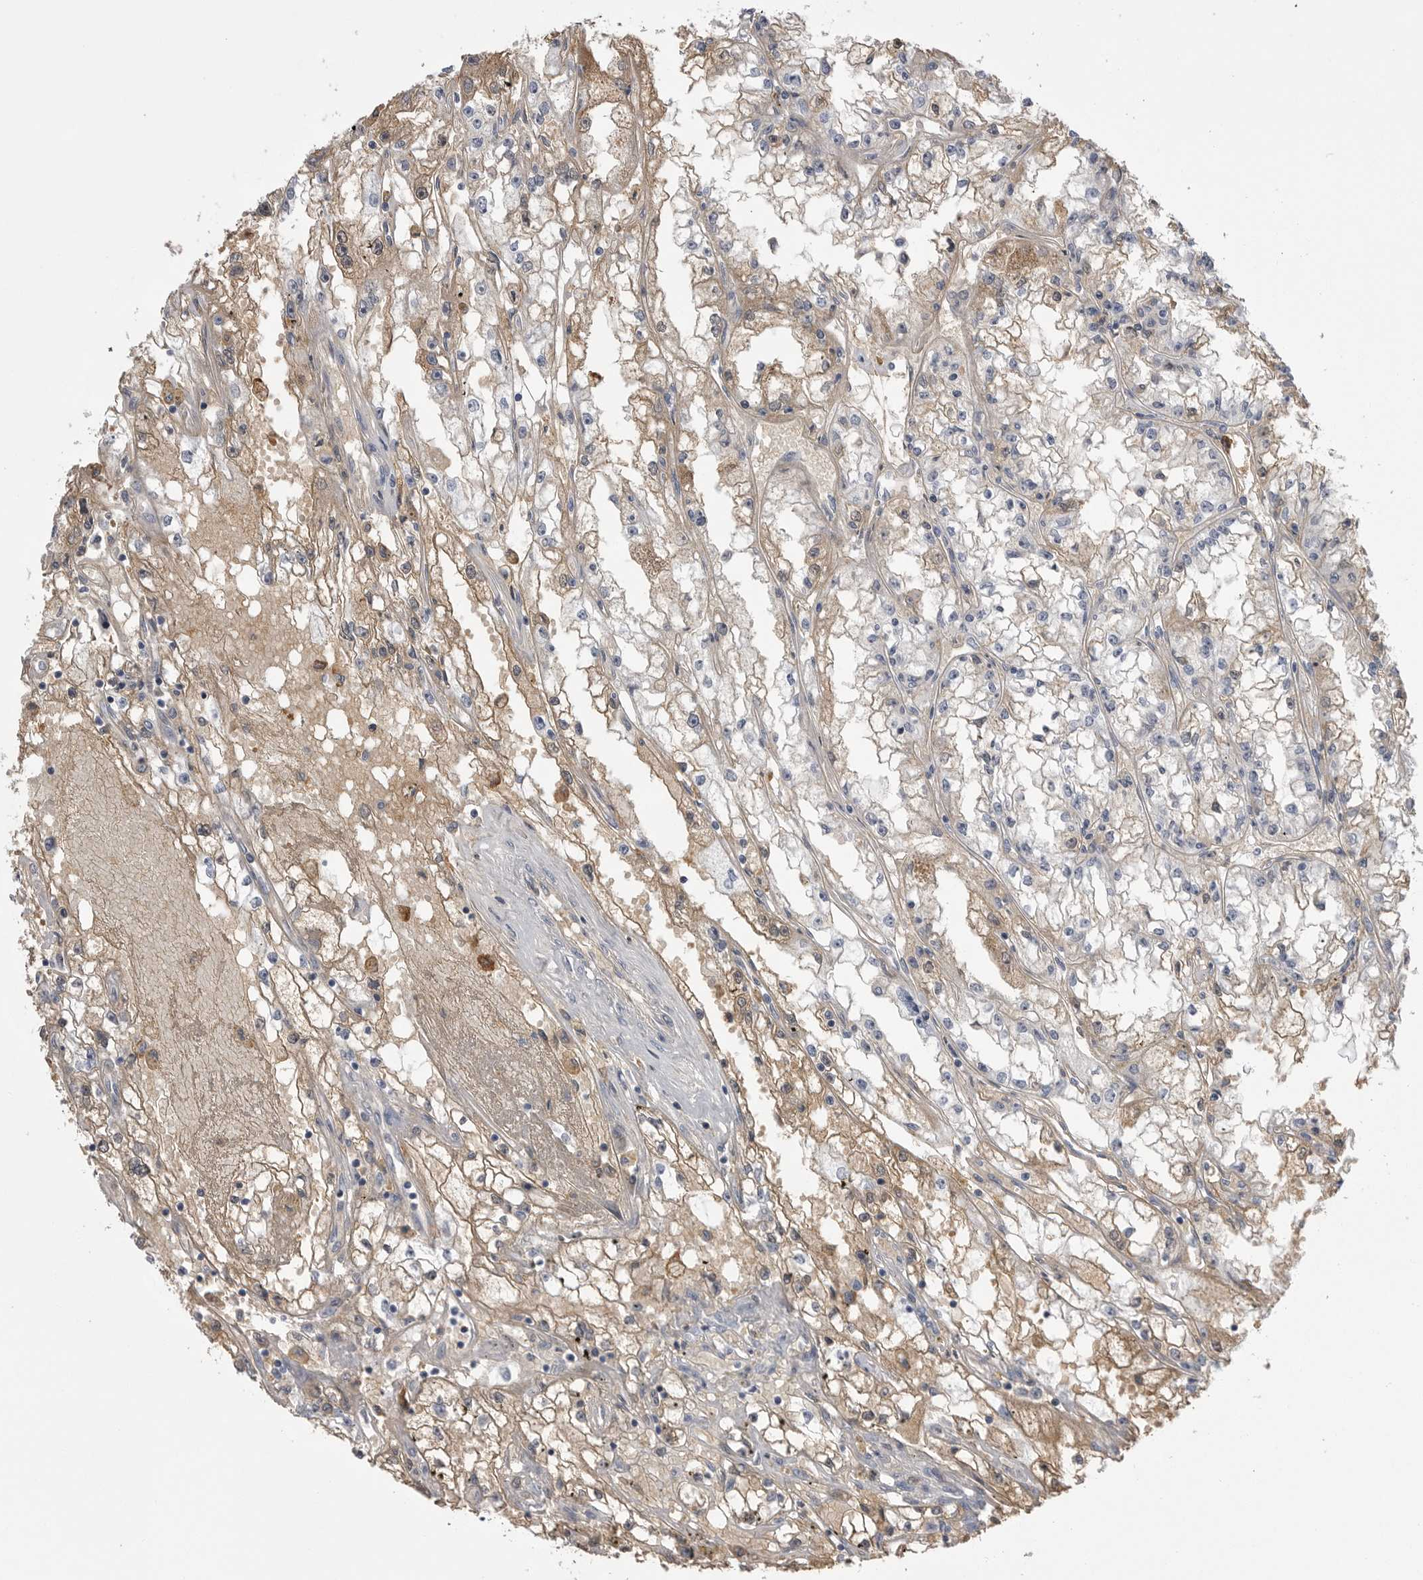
{"staining": {"intensity": "negative", "quantity": "none", "location": "none"}, "tissue": "renal cancer", "cell_type": "Tumor cells", "image_type": "cancer", "snomed": [{"axis": "morphology", "description": "Adenocarcinoma, NOS"}, {"axis": "topography", "description": "Kidney"}], "caption": "Tumor cells show no significant positivity in adenocarcinoma (renal).", "gene": "AHSG", "patient": {"sex": "male", "age": 56}}